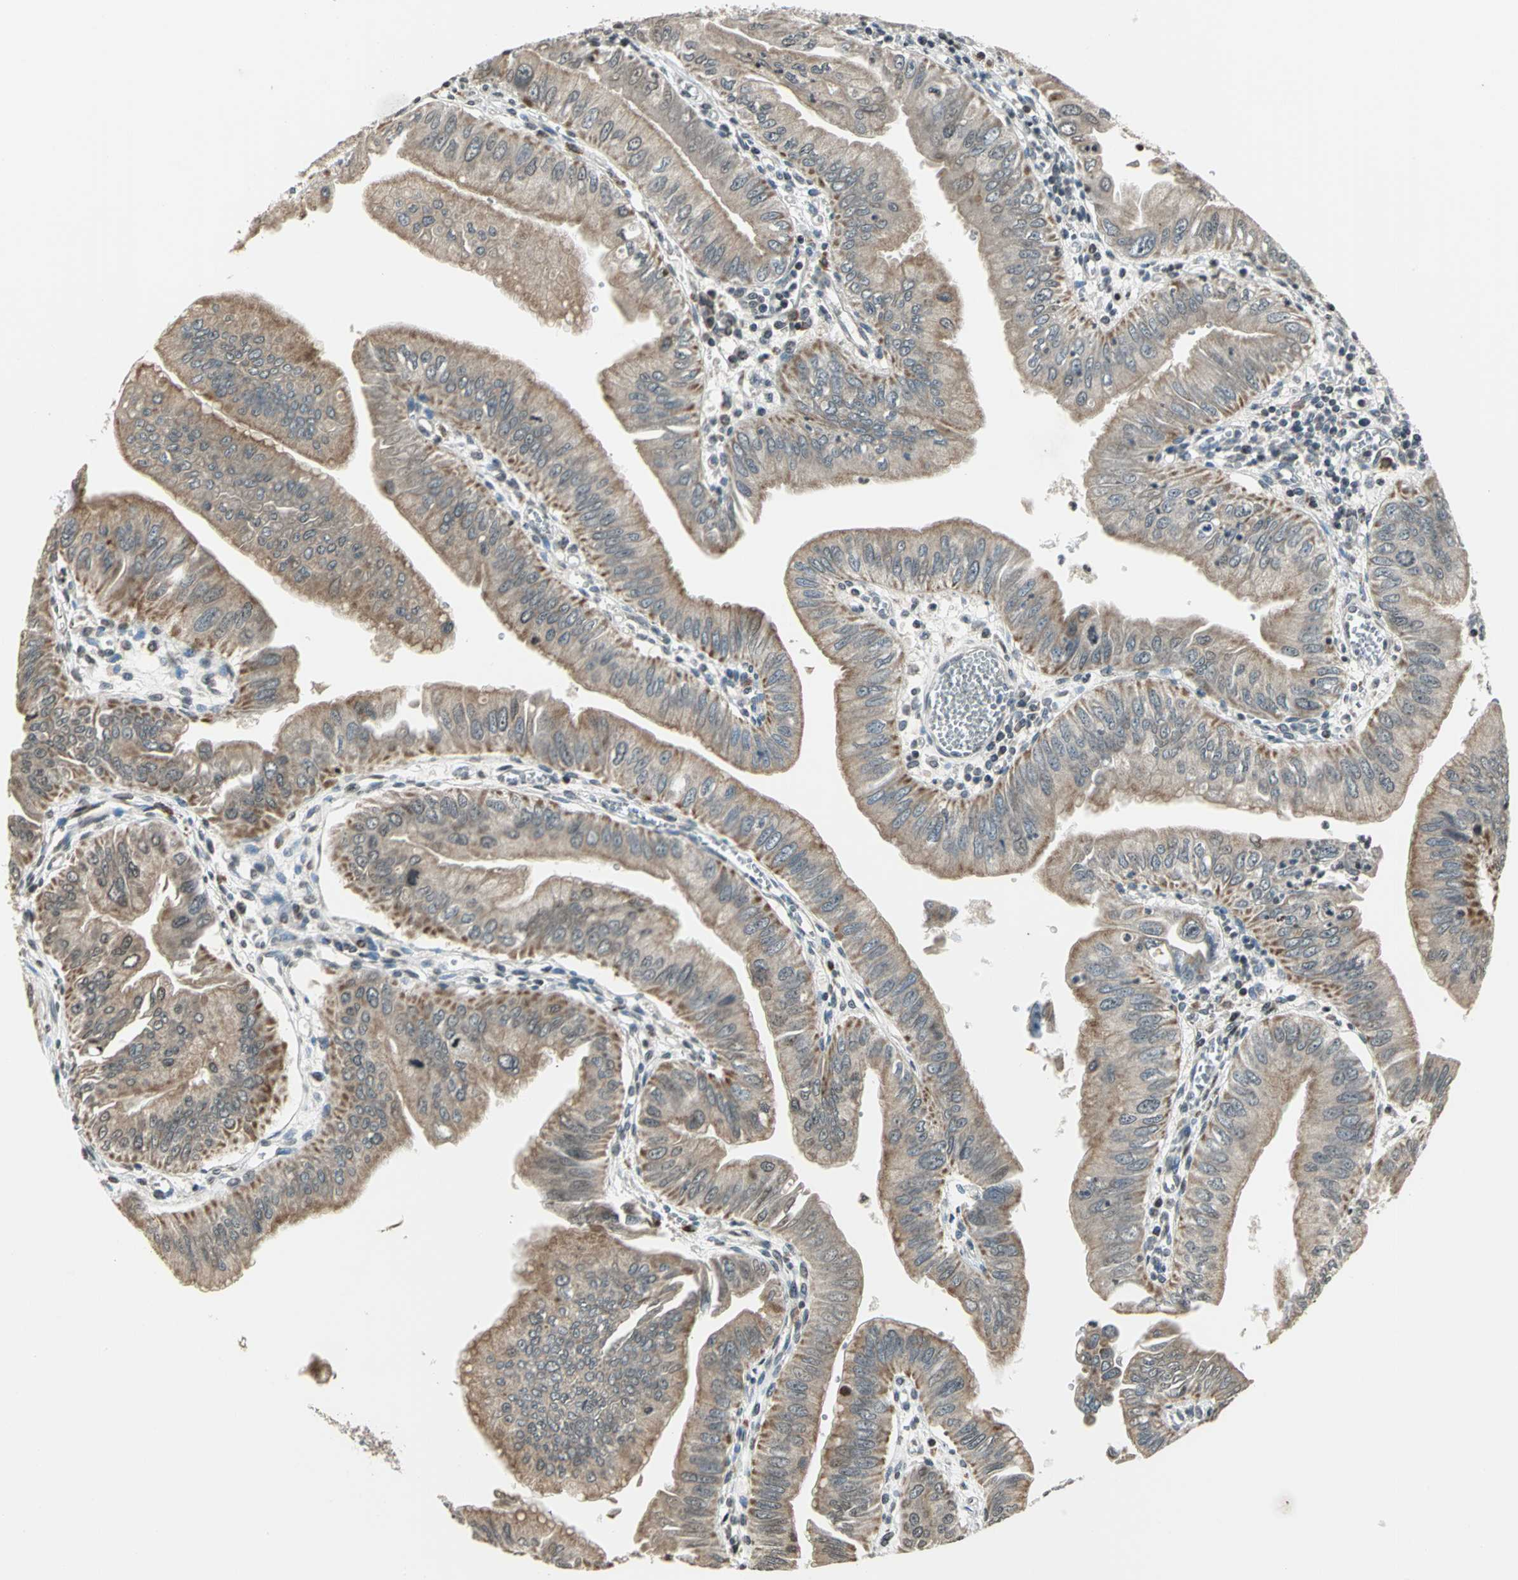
{"staining": {"intensity": "moderate", "quantity": ">75%", "location": "cytoplasmic/membranous"}, "tissue": "pancreatic cancer", "cell_type": "Tumor cells", "image_type": "cancer", "snomed": [{"axis": "morphology", "description": "Normal tissue, NOS"}, {"axis": "topography", "description": "Lymph node"}], "caption": "Immunohistochemistry (DAB) staining of pancreatic cancer exhibits moderate cytoplasmic/membranous protein staining in approximately >75% of tumor cells.", "gene": "TRAK1", "patient": {"sex": "male", "age": 50}}